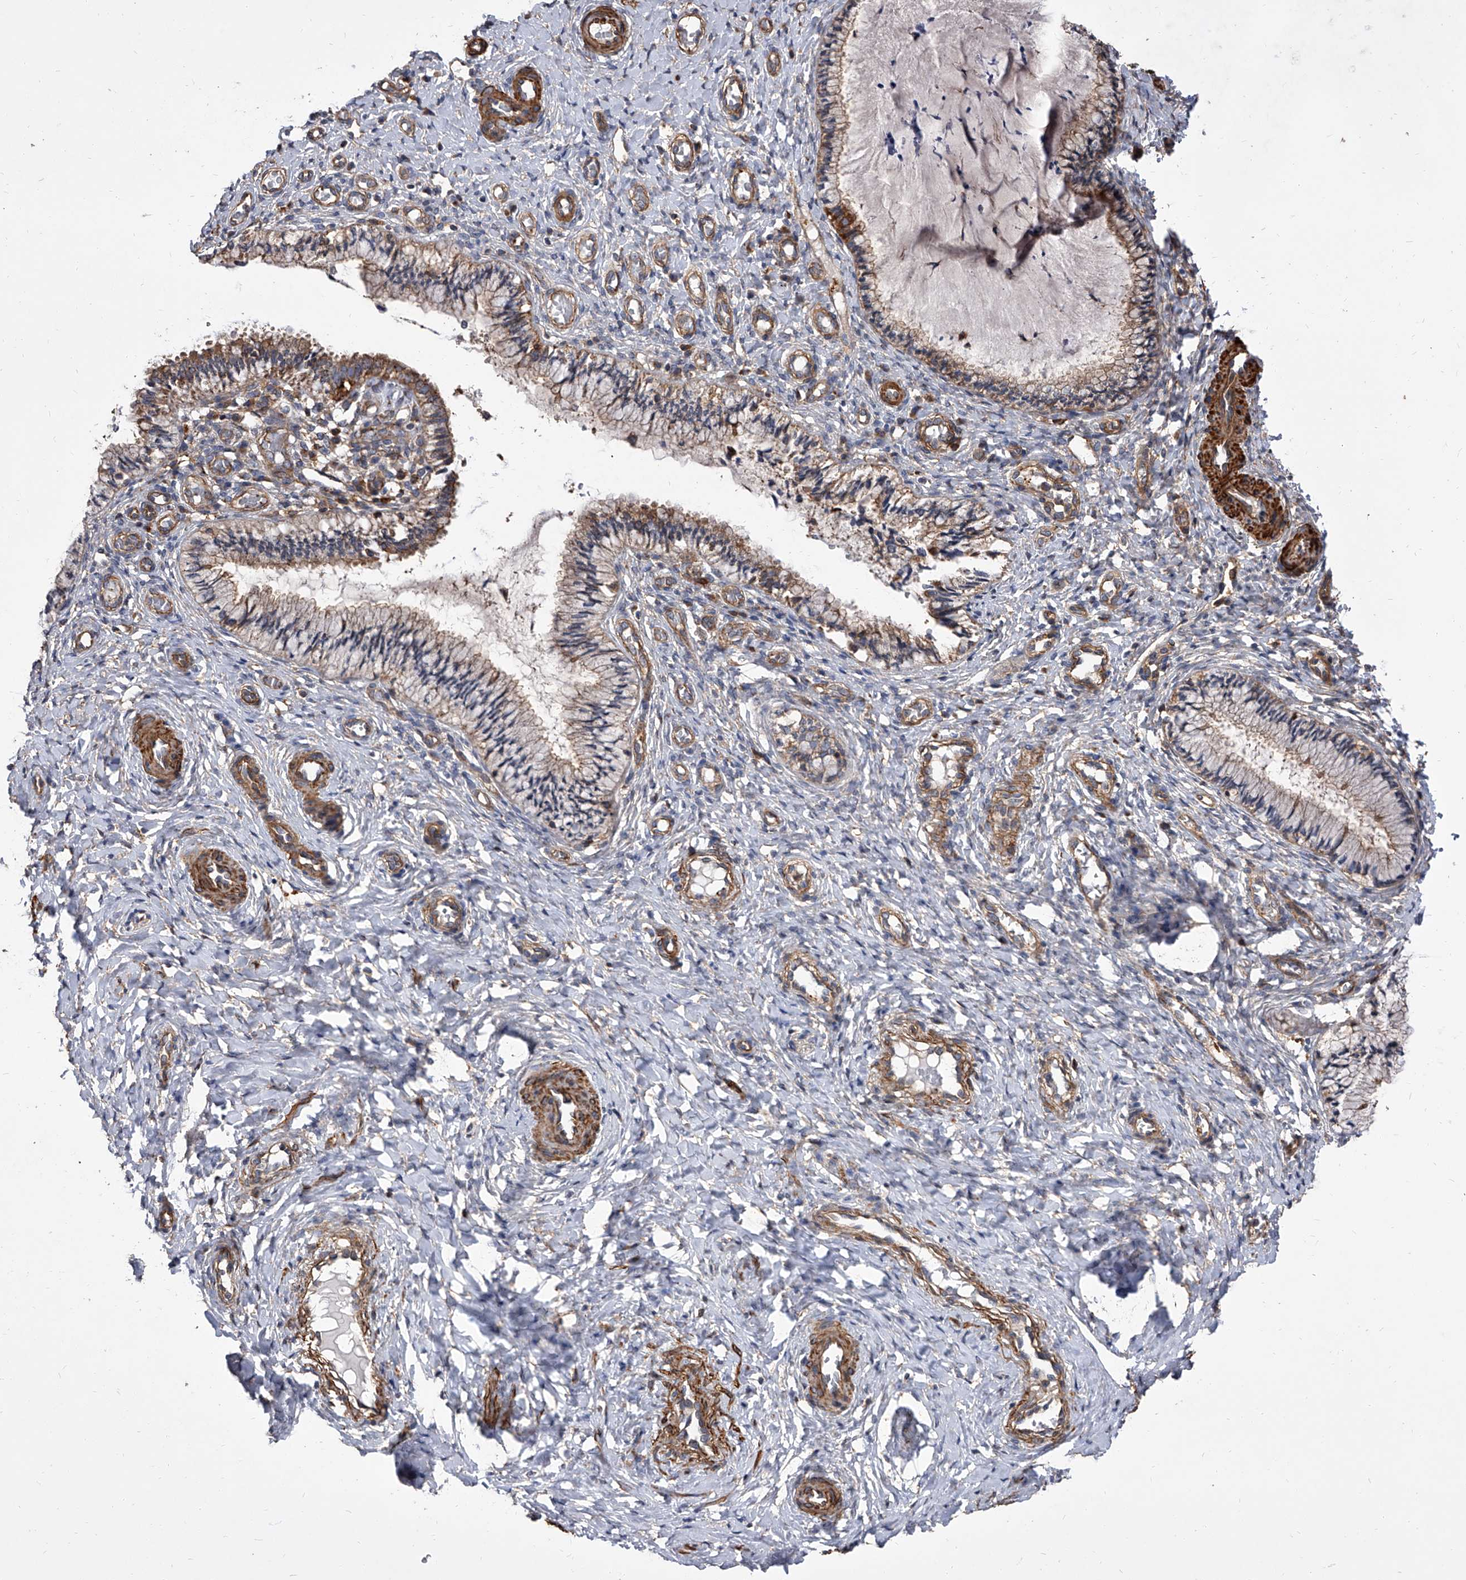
{"staining": {"intensity": "moderate", "quantity": "25%-75%", "location": "cytoplasmic/membranous"}, "tissue": "cervix", "cell_type": "Glandular cells", "image_type": "normal", "snomed": [{"axis": "morphology", "description": "Normal tissue, NOS"}, {"axis": "topography", "description": "Cervix"}], "caption": "The immunohistochemical stain shows moderate cytoplasmic/membranous staining in glandular cells of benign cervix. Immunohistochemistry stains the protein in brown and the nuclei are stained blue.", "gene": "PISD", "patient": {"sex": "female", "age": 27}}